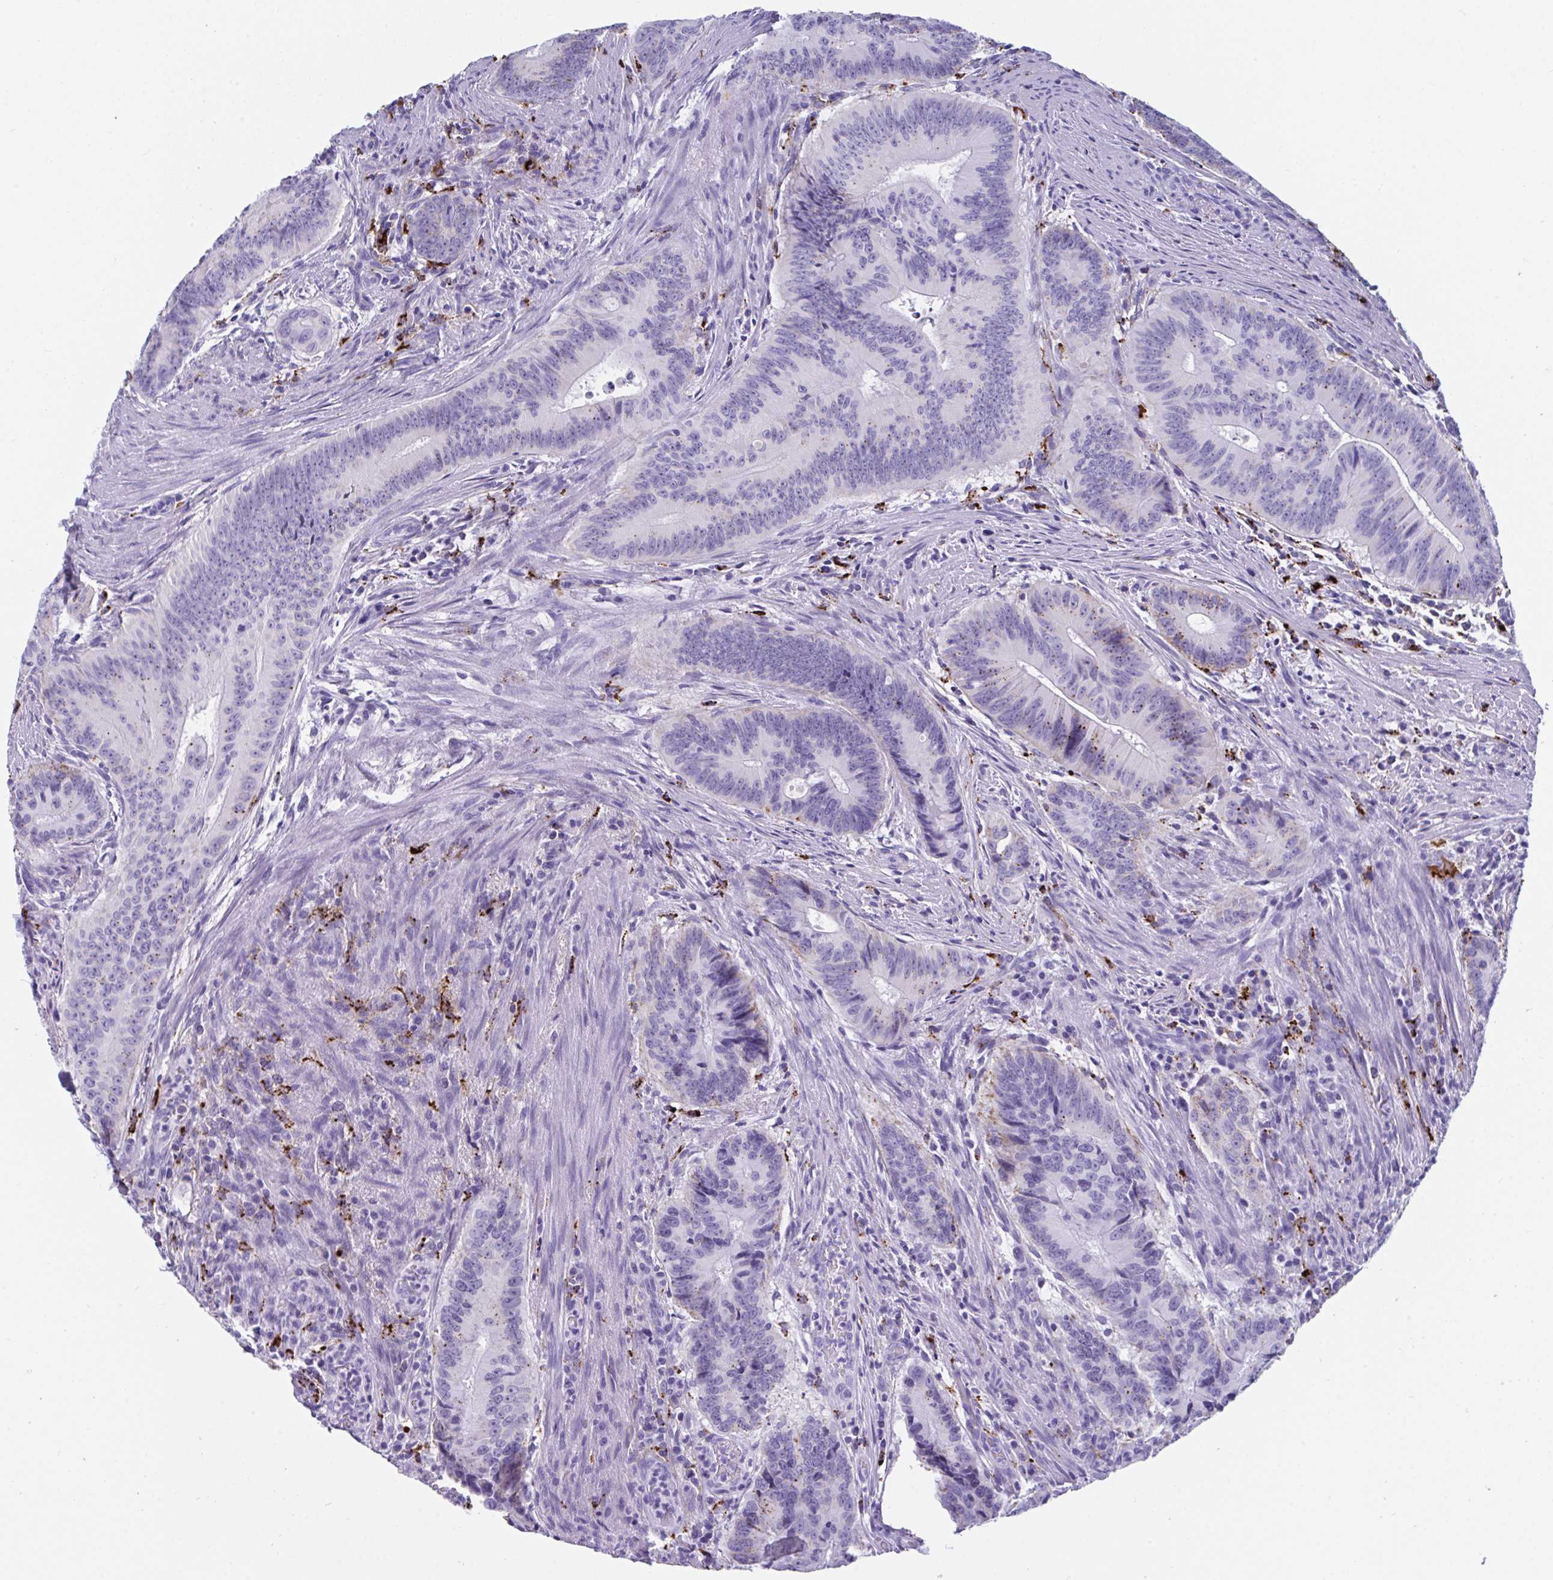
{"staining": {"intensity": "negative", "quantity": "none", "location": "none"}, "tissue": "colorectal cancer", "cell_type": "Tumor cells", "image_type": "cancer", "snomed": [{"axis": "morphology", "description": "Adenocarcinoma, NOS"}, {"axis": "topography", "description": "Colon"}], "caption": "Immunohistochemical staining of human colorectal adenocarcinoma displays no significant positivity in tumor cells.", "gene": "CPVL", "patient": {"sex": "male", "age": 62}}